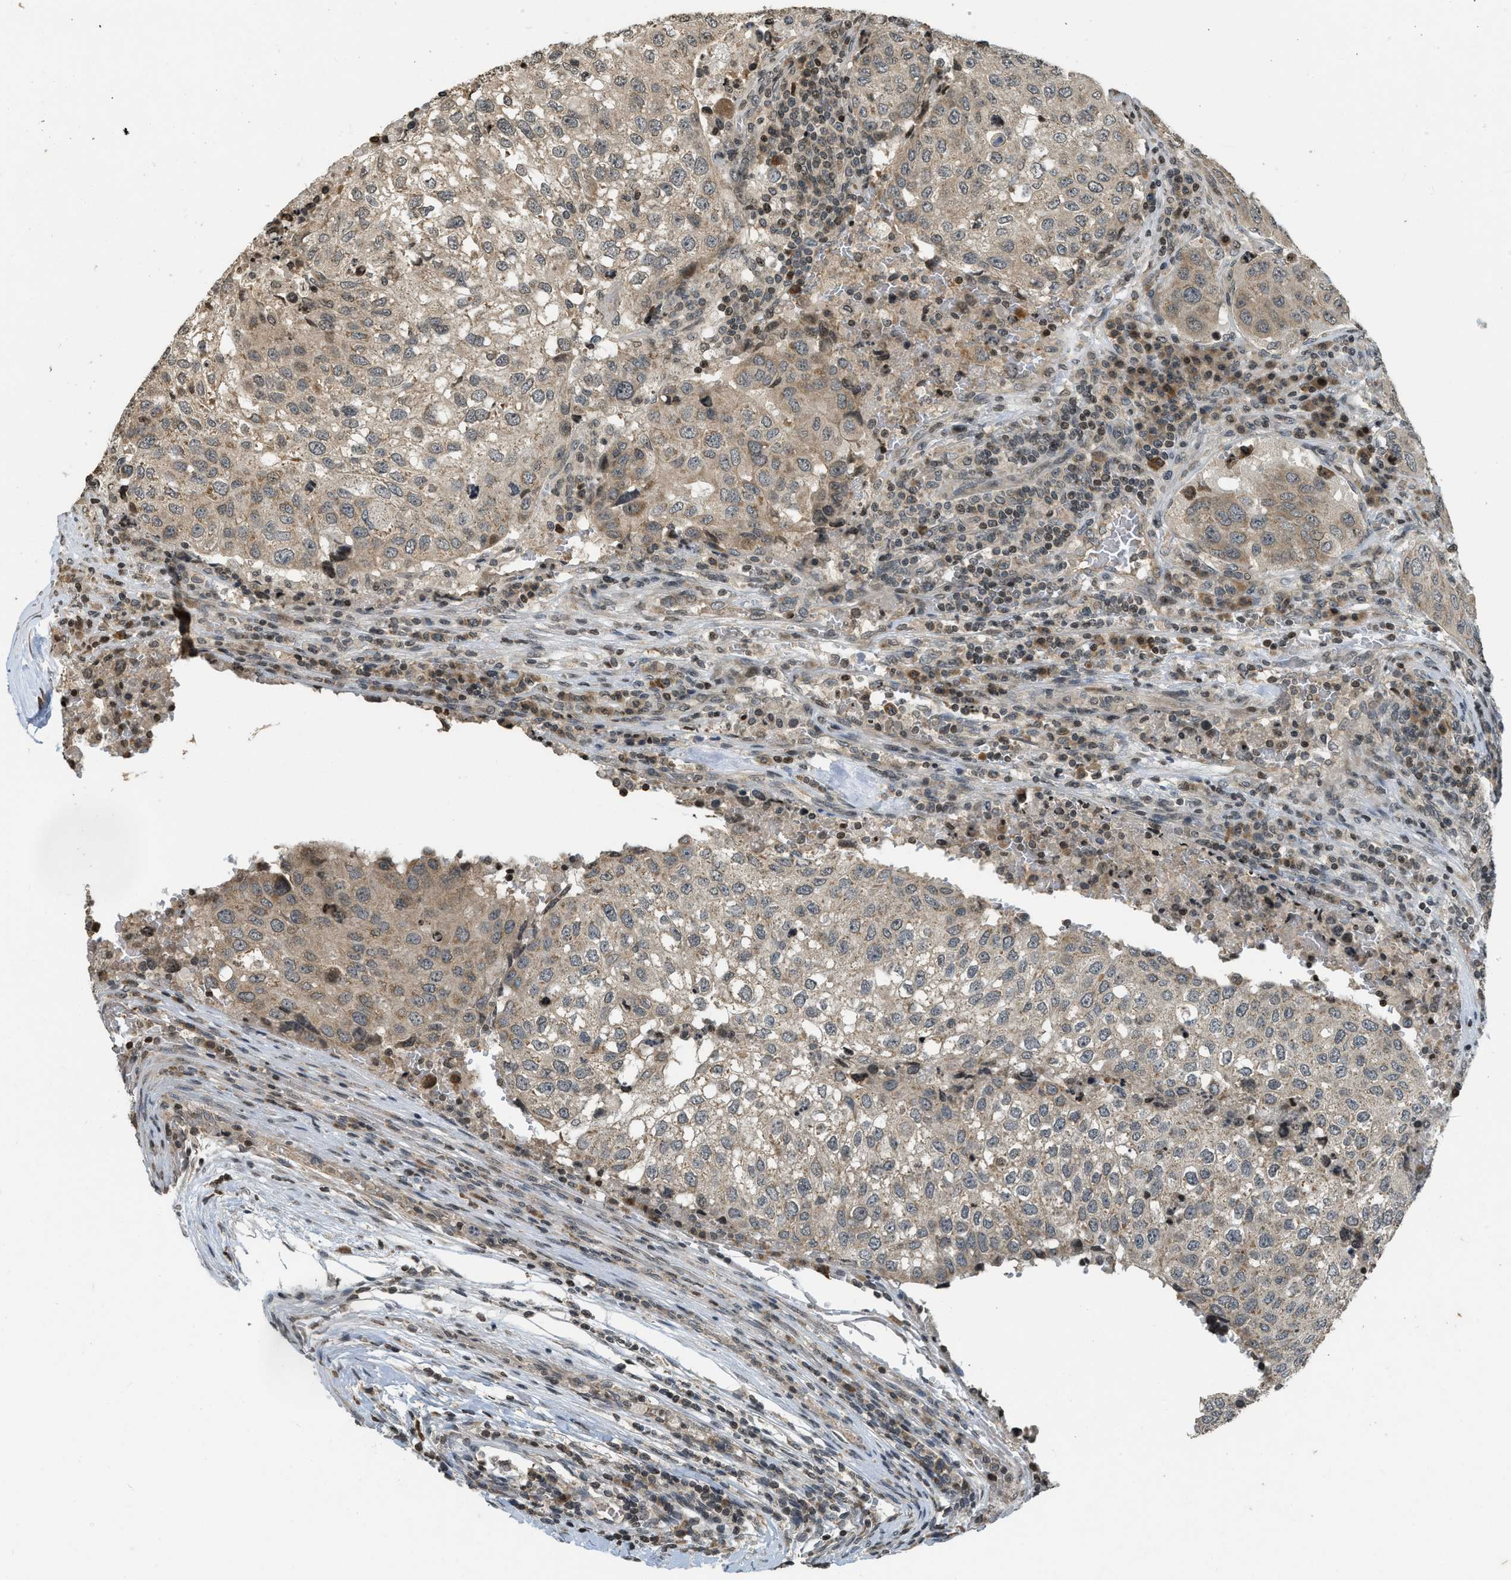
{"staining": {"intensity": "weak", "quantity": ">75%", "location": "cytoplasmic/membranous,nuclear"}, "tissue": "urothelial cancer", "cell_type": "Tumor cells", "image_type": "cancer", "snomed": [{"axis": "morphology", "description": "Urothelial carcinoma, High grade"}, {"axis": "topography", "description": "Lymph node"}, {"axis": "topography", "description": "Urinary bladder"}], "caption": "There is low levels of weak cytoplasmic/membranous and nuclear expression in tumor cells of urothelial cancer, as demonstrated by immunohistochemical staining (brown color).", "gene": "SIAH1", "patient": {"sex": "male", "age": 51}}